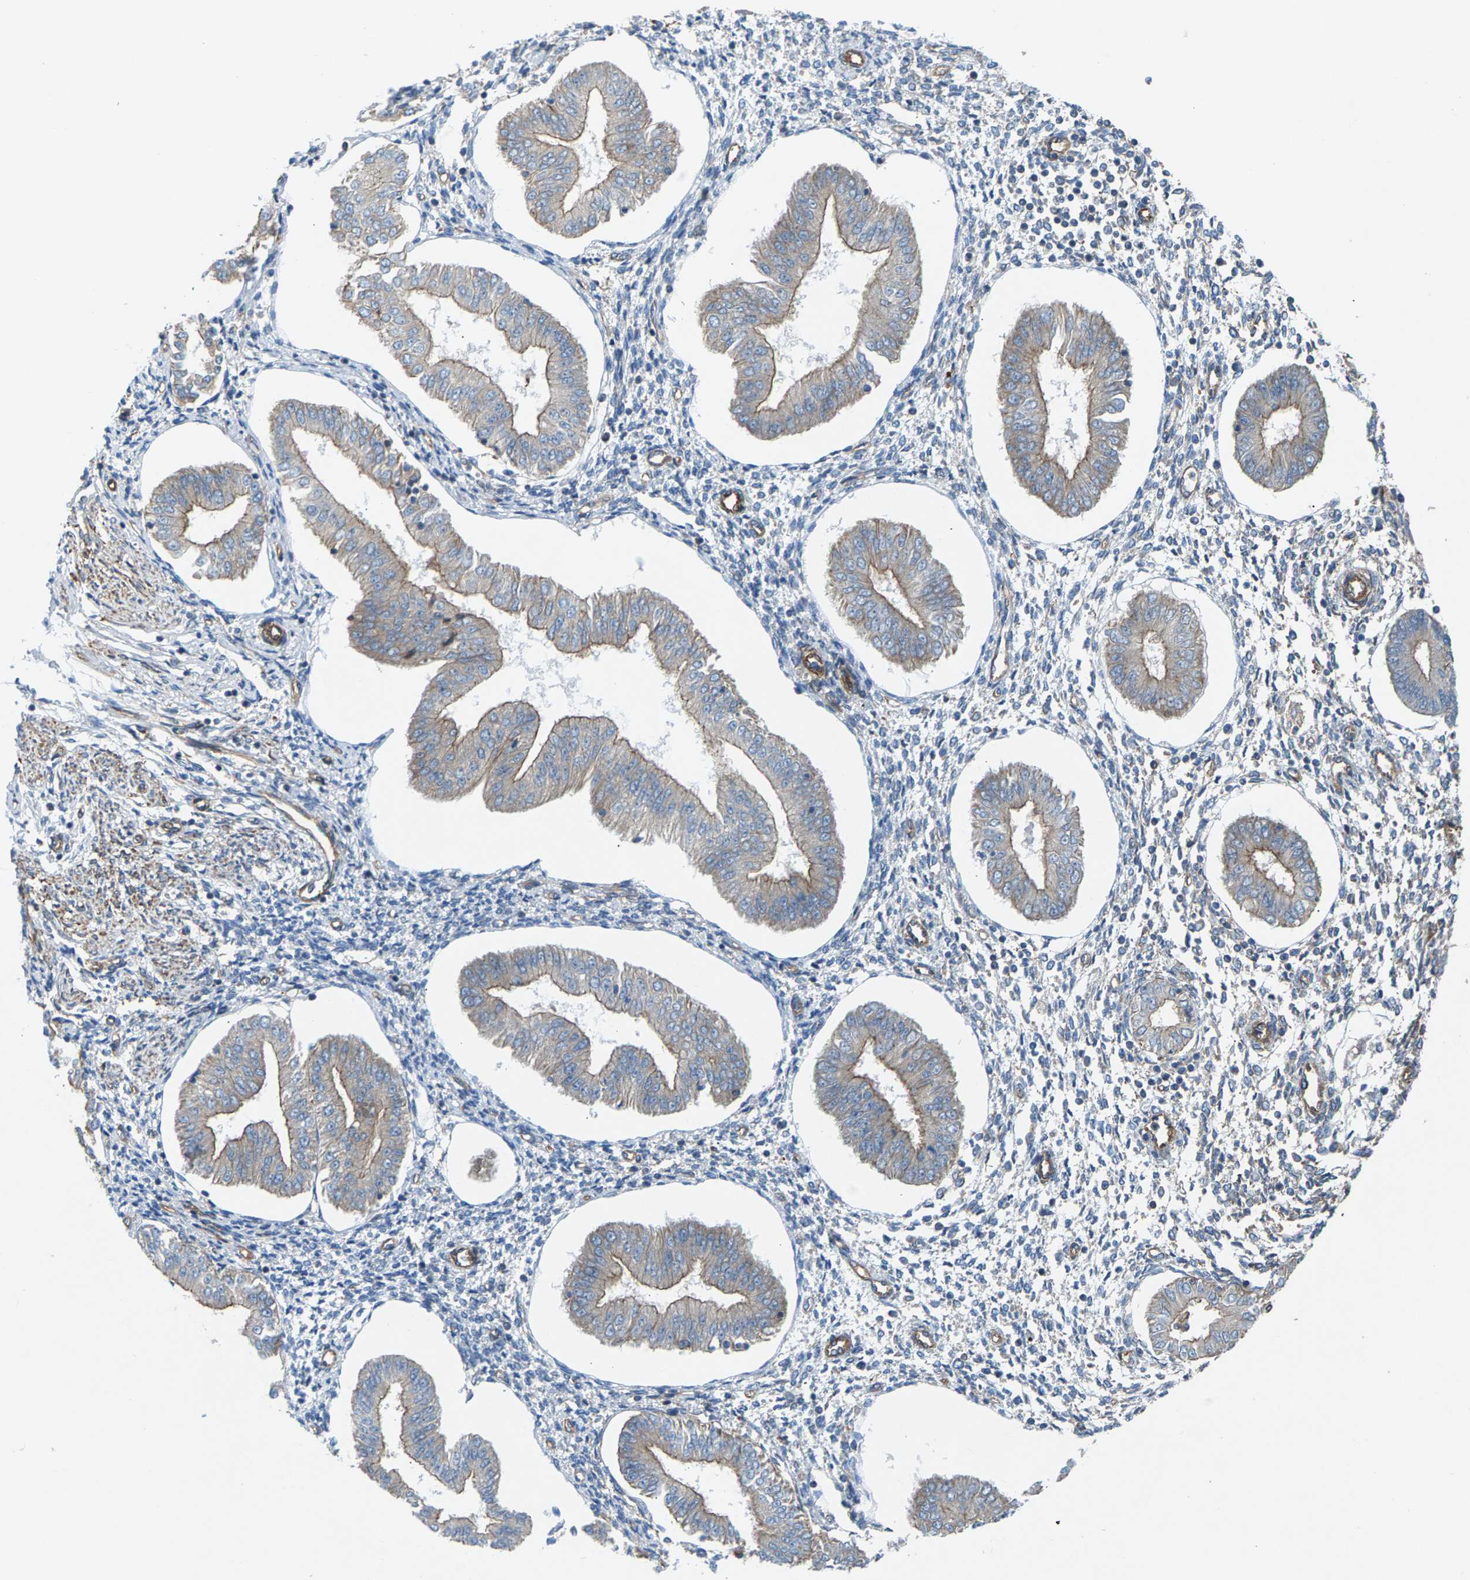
{"staining": {"intensity": "negative", "quantity": "none", "location": "none"}, "tissue": "endometrium", "cell_type": "Cells in endometrial stroma", "image_type": "normal", "snomed": [{"axis": "morphology", "description": "Normal tissue, NOS"}, {"axis": "topography", "description": "Endometrium"}], "caption": "An image of human endometrium is negative for staining in cells in endometrial stroma. (Brightfield microscopy of DAB (3,3'-diaminobenzidine) IHC at high magnification).", "gene": "PDCL", "patient": {"sex": "female", "age": 50}}